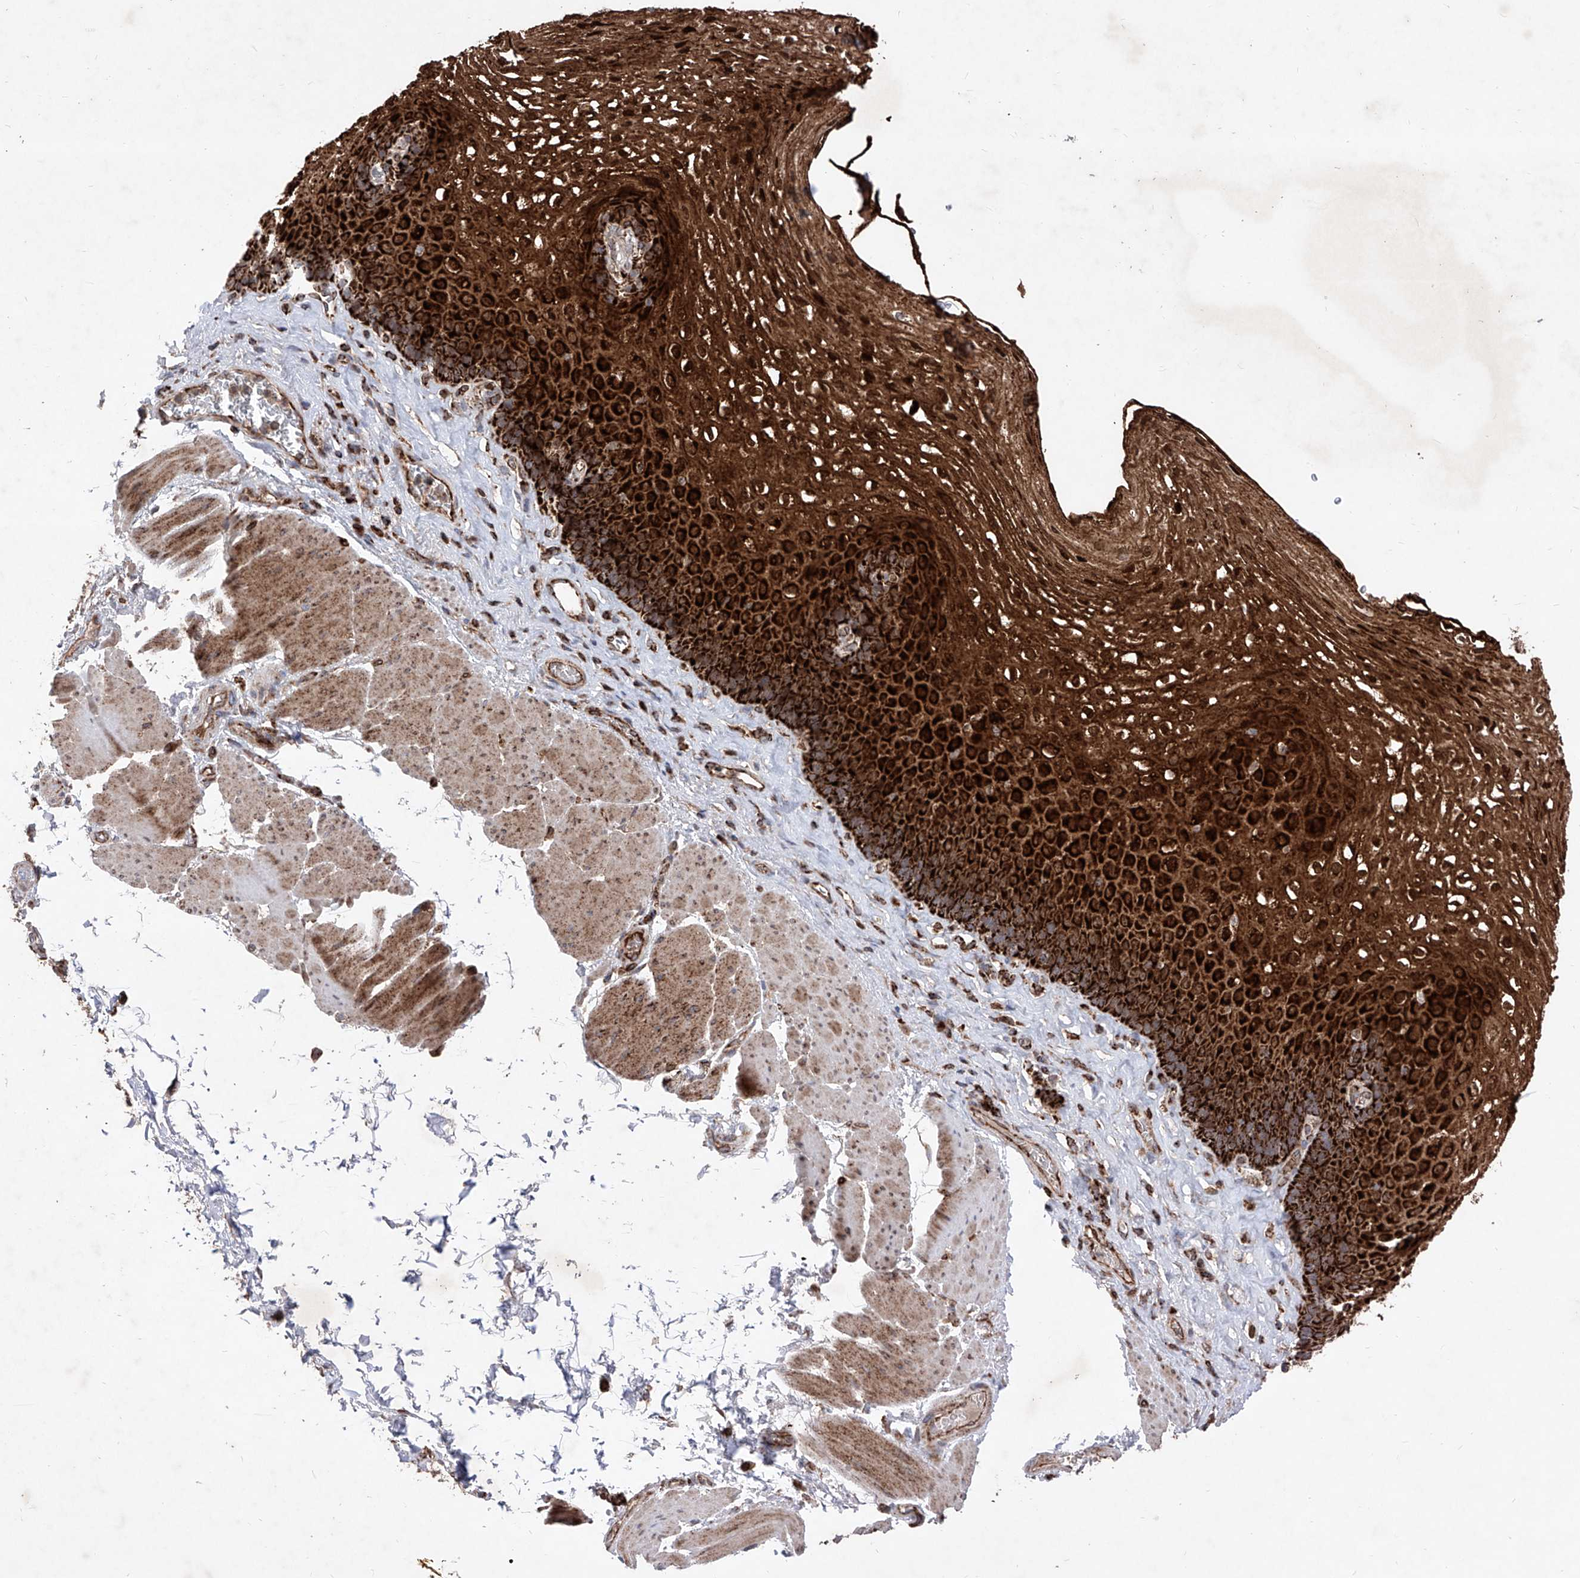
{"staining": {"intensity": "strong", "quantity": ">75%", "location": "cytoplasmic/membranous"}, "tissue": "esophagus", "cell_type": "Squamous epithelial cells", "image_type": "normal", "snomed": [{"axis": "morphology", "description": "Normal tissue, NOS"}, {"axis": "topography", "description": "Esophagus"}], "caption": "Immunohistochemistry (IHC) micrograph of unremarkable esophagus stained for a protein (brown), which displays high levels of strong cytoplasmic/membranous expression in about >75% of squamous epithelial cells.", "gene": "SEMA6A", "patient": {"sex": "female", "age": 66}}